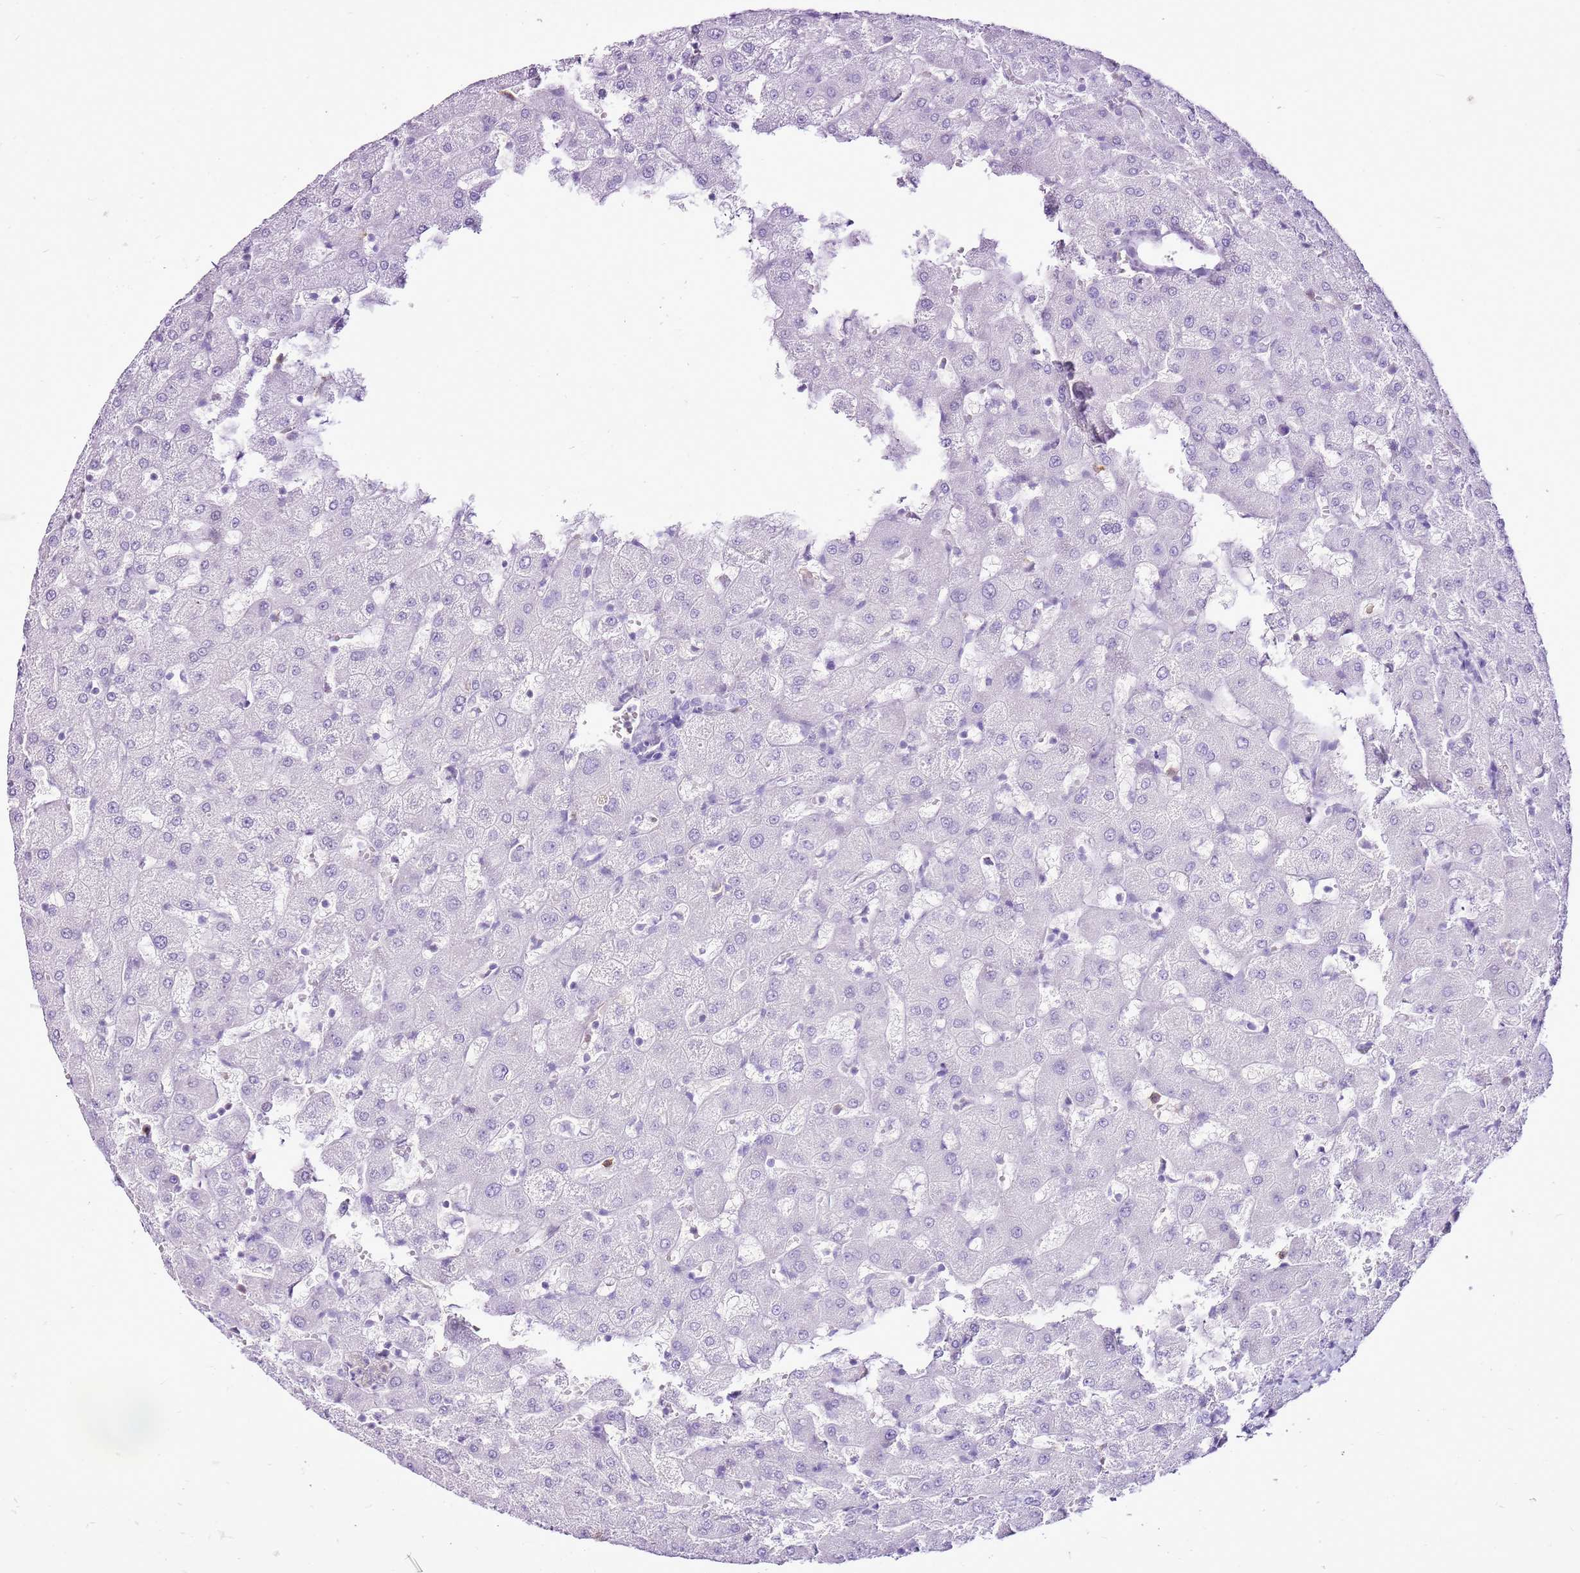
{"staining": {"intensity": "negative", "quantity": "none", "location": "none"}, "tissue": "liver", "cell_type": "Cholangiocytes", "image_type": "normal", "snomed": [{"axis": "morphology", "description": "Normal tissue, NOS"}, {"axis": "topography", "description": "Liver"}], "caption": "A high-resolution histopathology image shows IHC staining of unremarkable liver, which exhibits no significant staining in cholangiocytes.", "gene": "SPC25", "patient": {"sex": "female", "age": 63}}